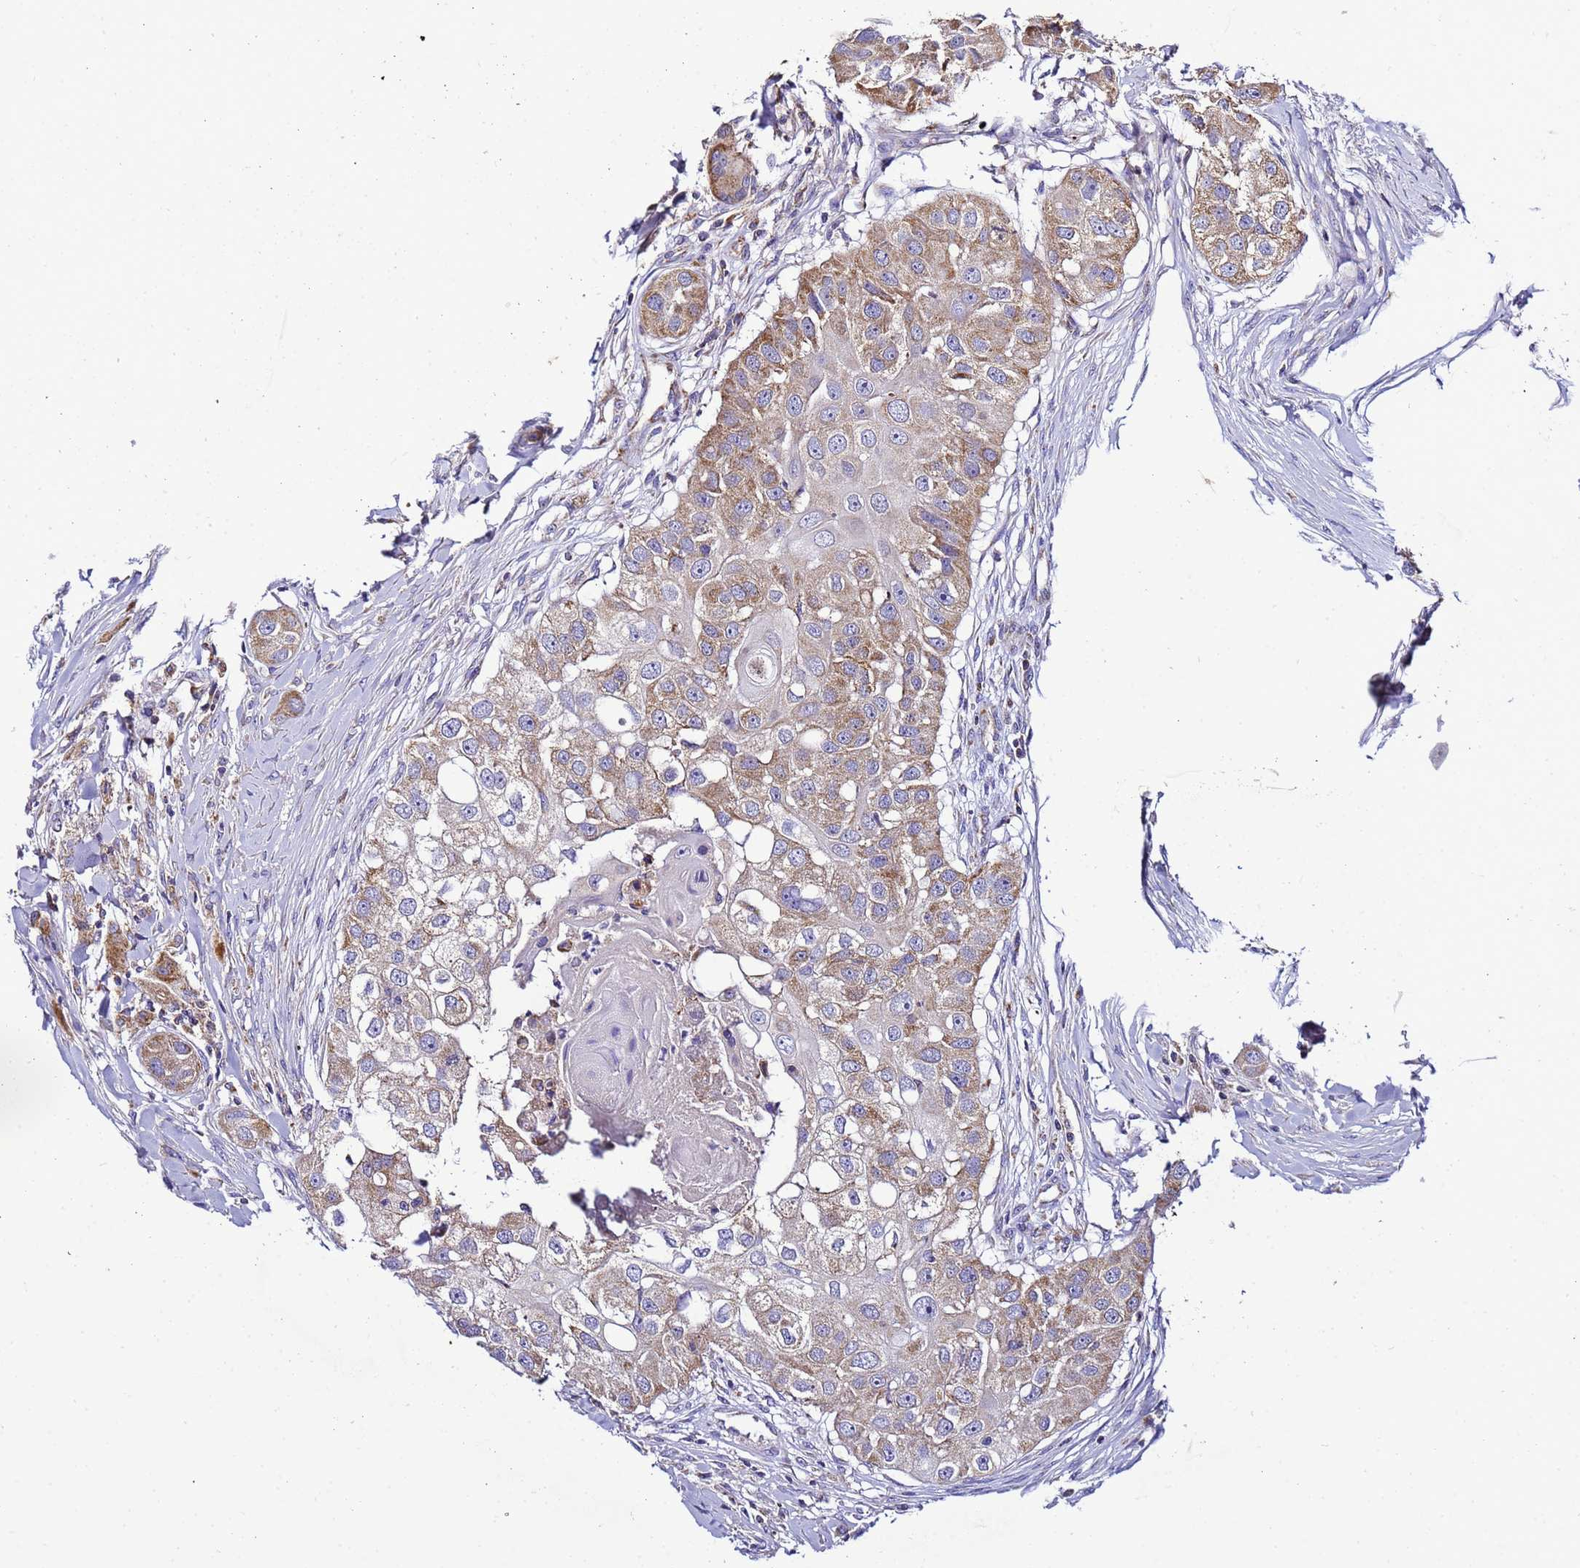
{"staining": {"intensity": "moderate", "quantity": ">75%", "location": "cytoplasmic/membranous"}, "tissue": "head and neck cancer", "cell_type": "Tumor cells", "image_type": "cancer", "snomed": [{"axis": "morphology", "description": "Normal tissue, NOS"}, {"axis": "morphology", "description": "Squamous cell carcinoma, NOS"}, {"axis": "topography", "description": "Skeletal muscle"}, {"axis": "topography", "description": "Head-Neck"}], "caption": "High-power microscopy captured an immunohistochemistry (IHC) image of head and neck cancer (squamous cell carcinoma), revealing moderate cytoplasmic/membranous positivity in about >75% of tumor cells. (Brightfield microscopy of DAB IHC at high magnification).", "gene": "HIGD2A", "patient": {"sex": "male", "age": 51}}